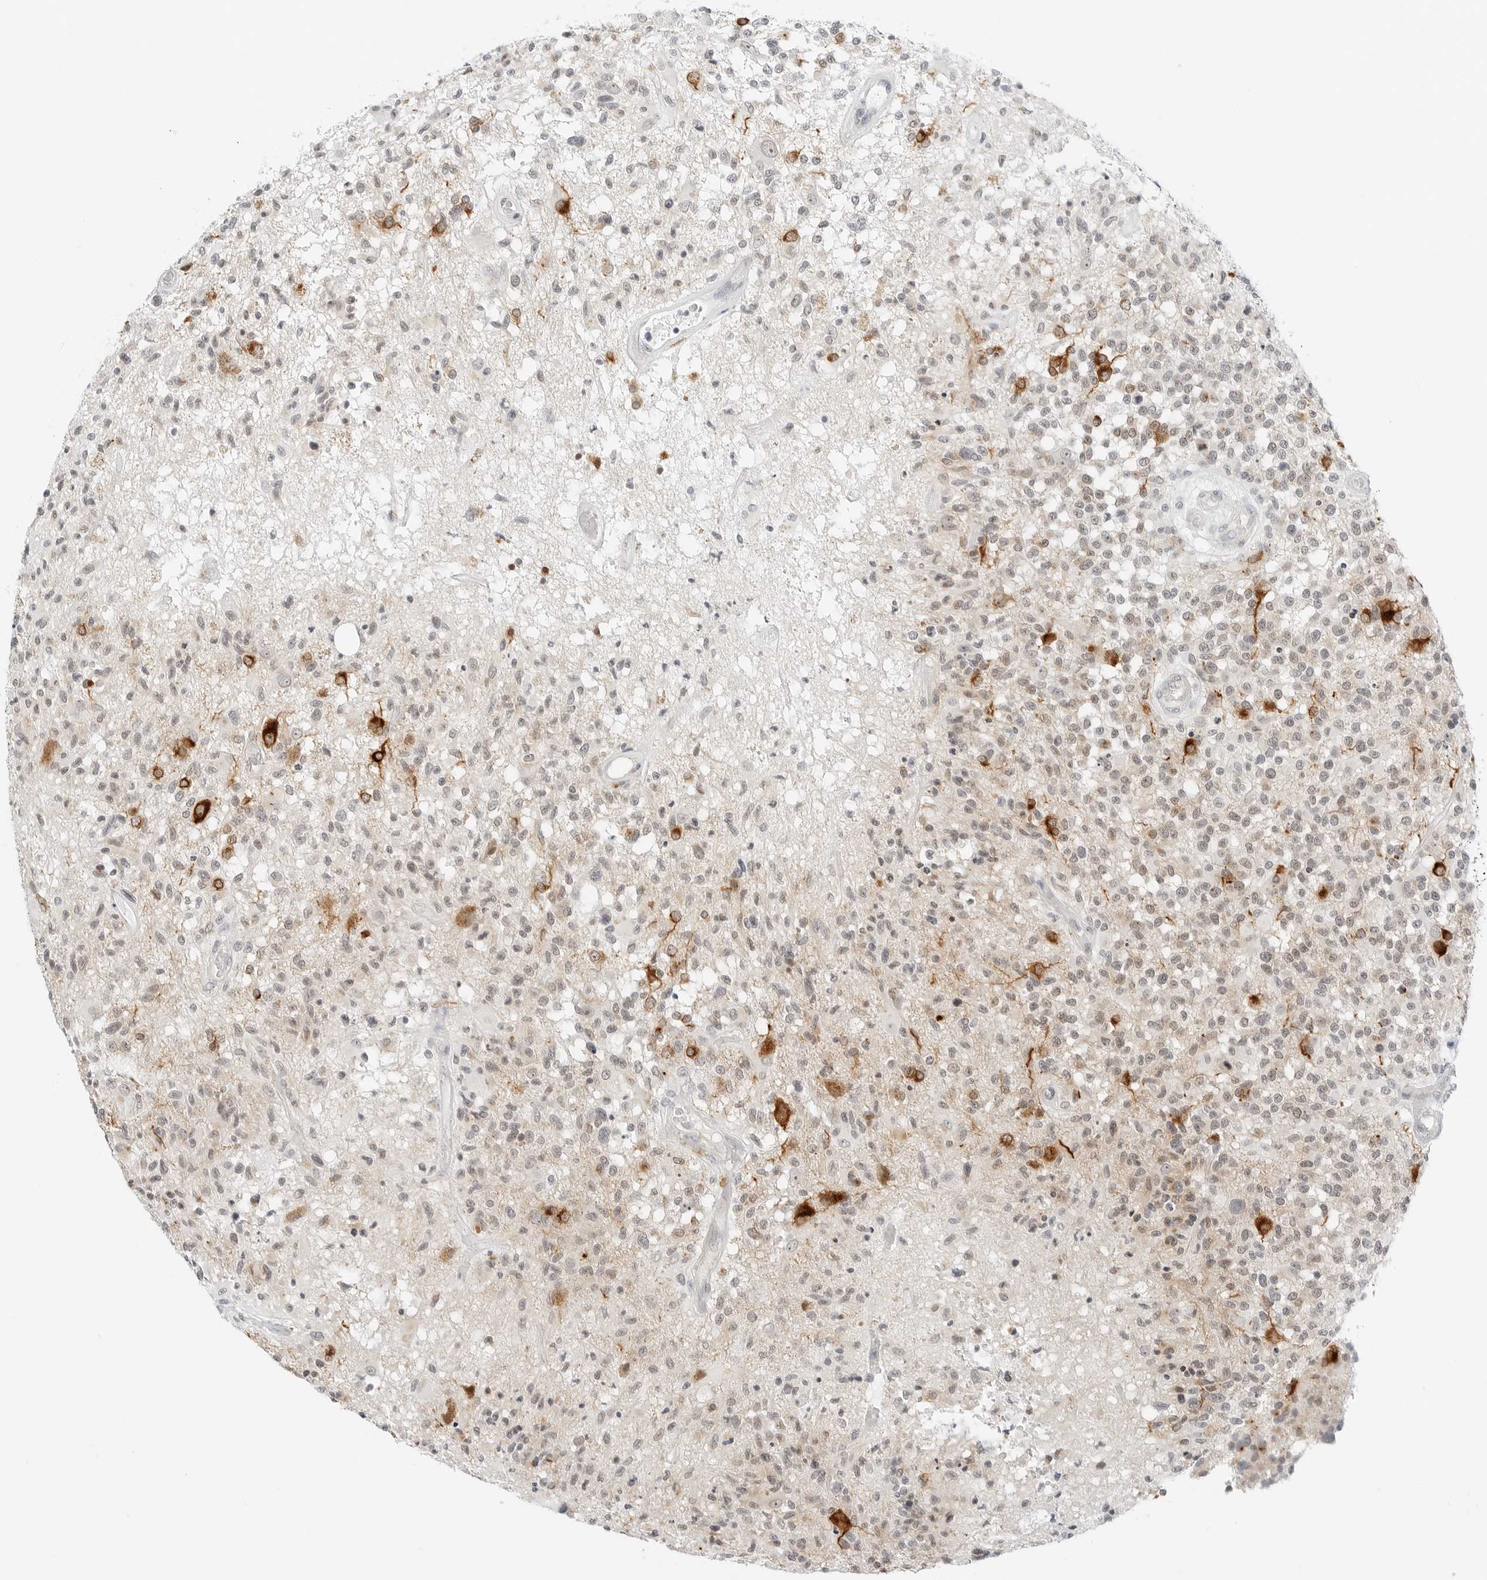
{"staining": {"intensity": "weak", "quantity": "25%-75%", "location": "nuclear"}, "tissue": "glioma", "cell_type": "Tumor cells", "image_type": "cancer", "snomed": [{"axis": "morphology", "description": "Glioma, malignant, High grade"}, {"axis": "morphology", "description": "Glioblastoma, NOS"}, {"axis": "topography", "description": "Brain"}], "caption": "About 25%-75% of tumor cells in high-grade glioma (malignant) reveal weak nuclear protein positivity as visualized by brown immunohistochemical staining.", "gene": "CCSAP", "patient": {"sex": "male", "age": 60}}